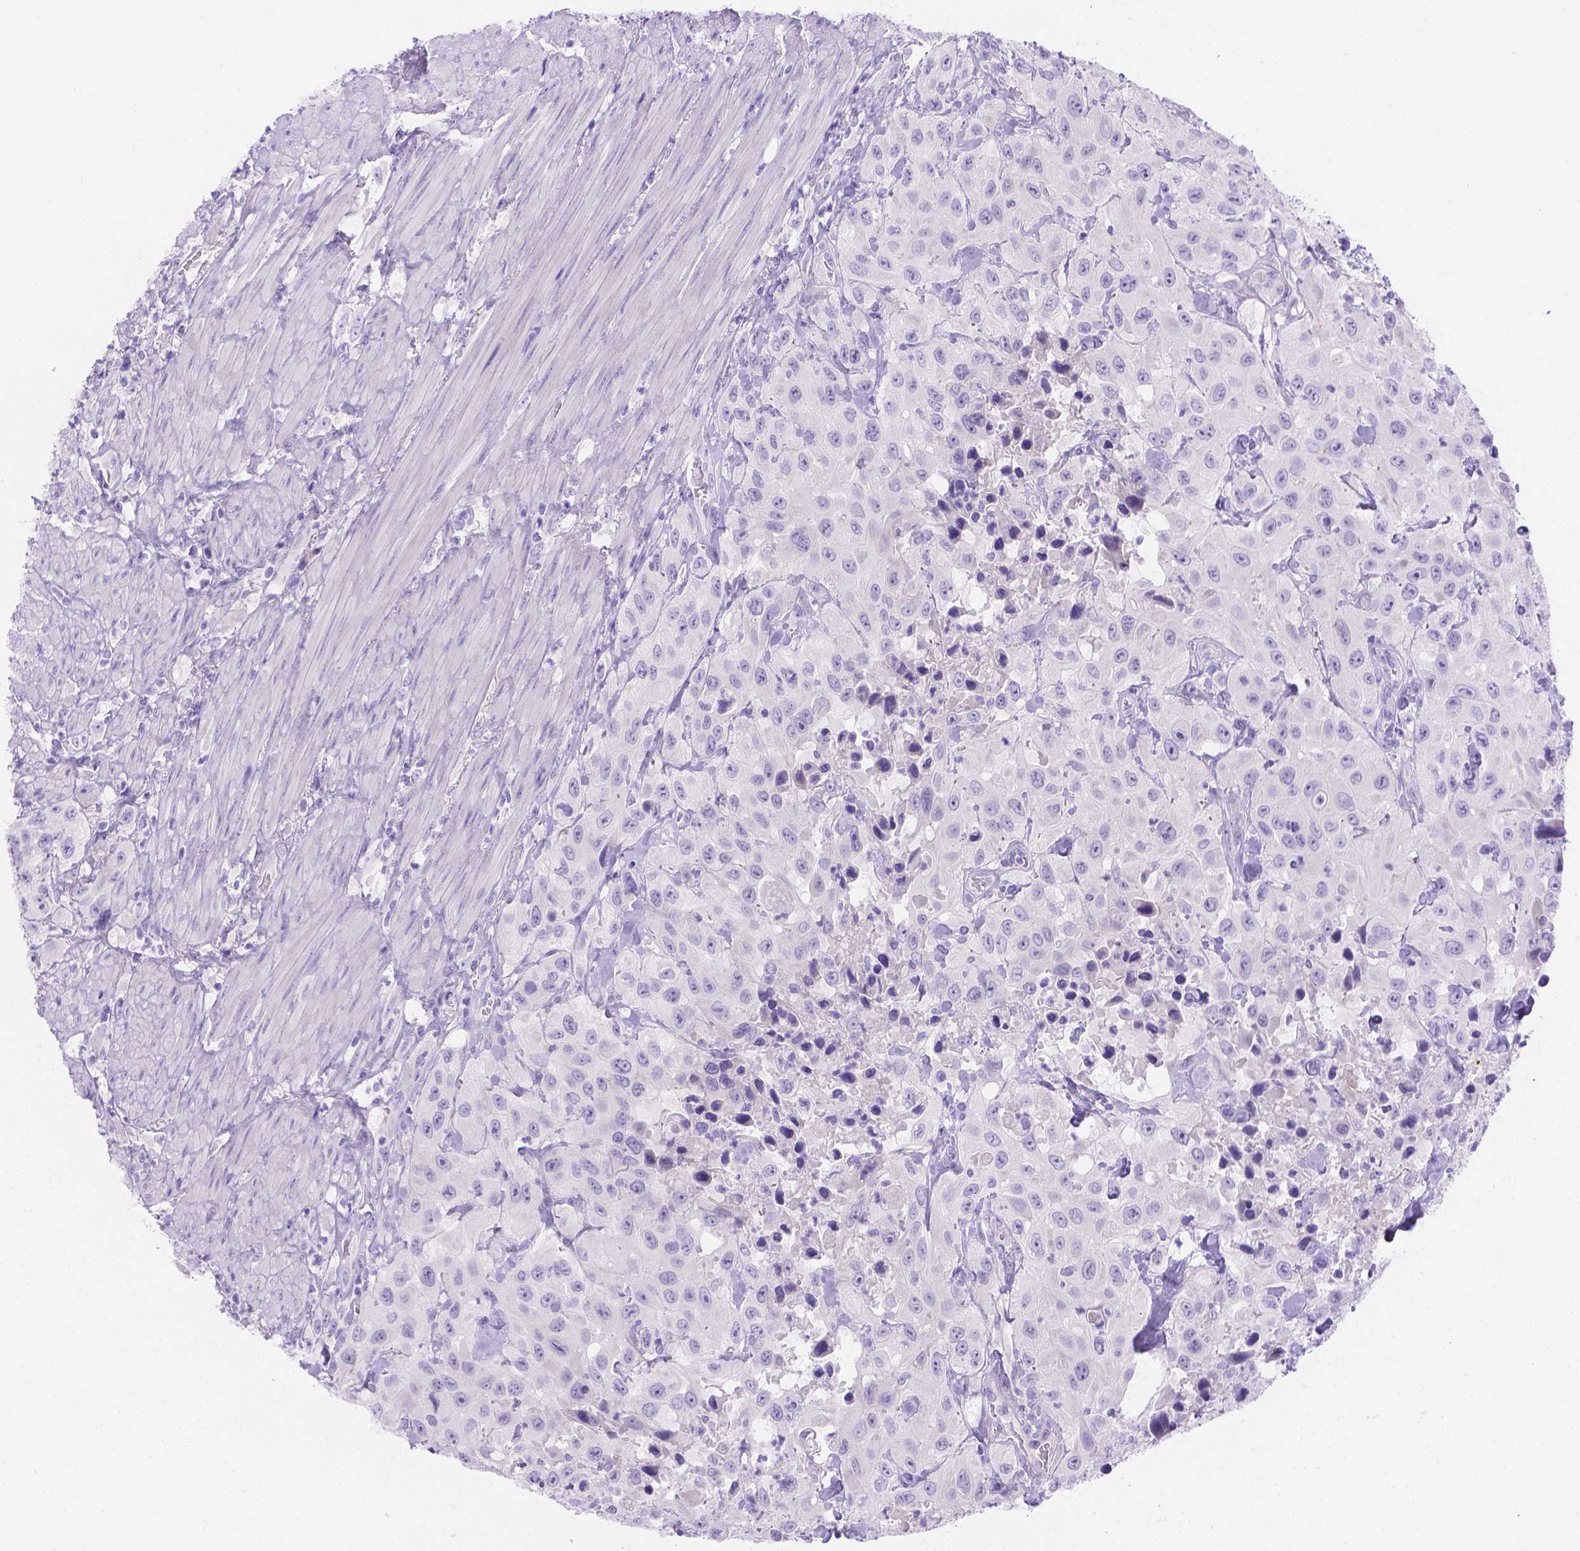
{"staining": {"intensity": "negative", "quantity": "none", "location": "none"}, "tissue": "urothelial cancer", "cell_type": "Tumor cells", "image_type": "cancer", "snomed": [{"axis": "morphology", "description": "Urothelial carcinoma, High grade"}, {"axis": "topography", "description": "Urinary bladder"}], "caption": "Tumor cells show no significant staining in urothelial carcinoma (high-grade).", "gene": "MLN", "patient": {"sex": "male", "age": 79}}